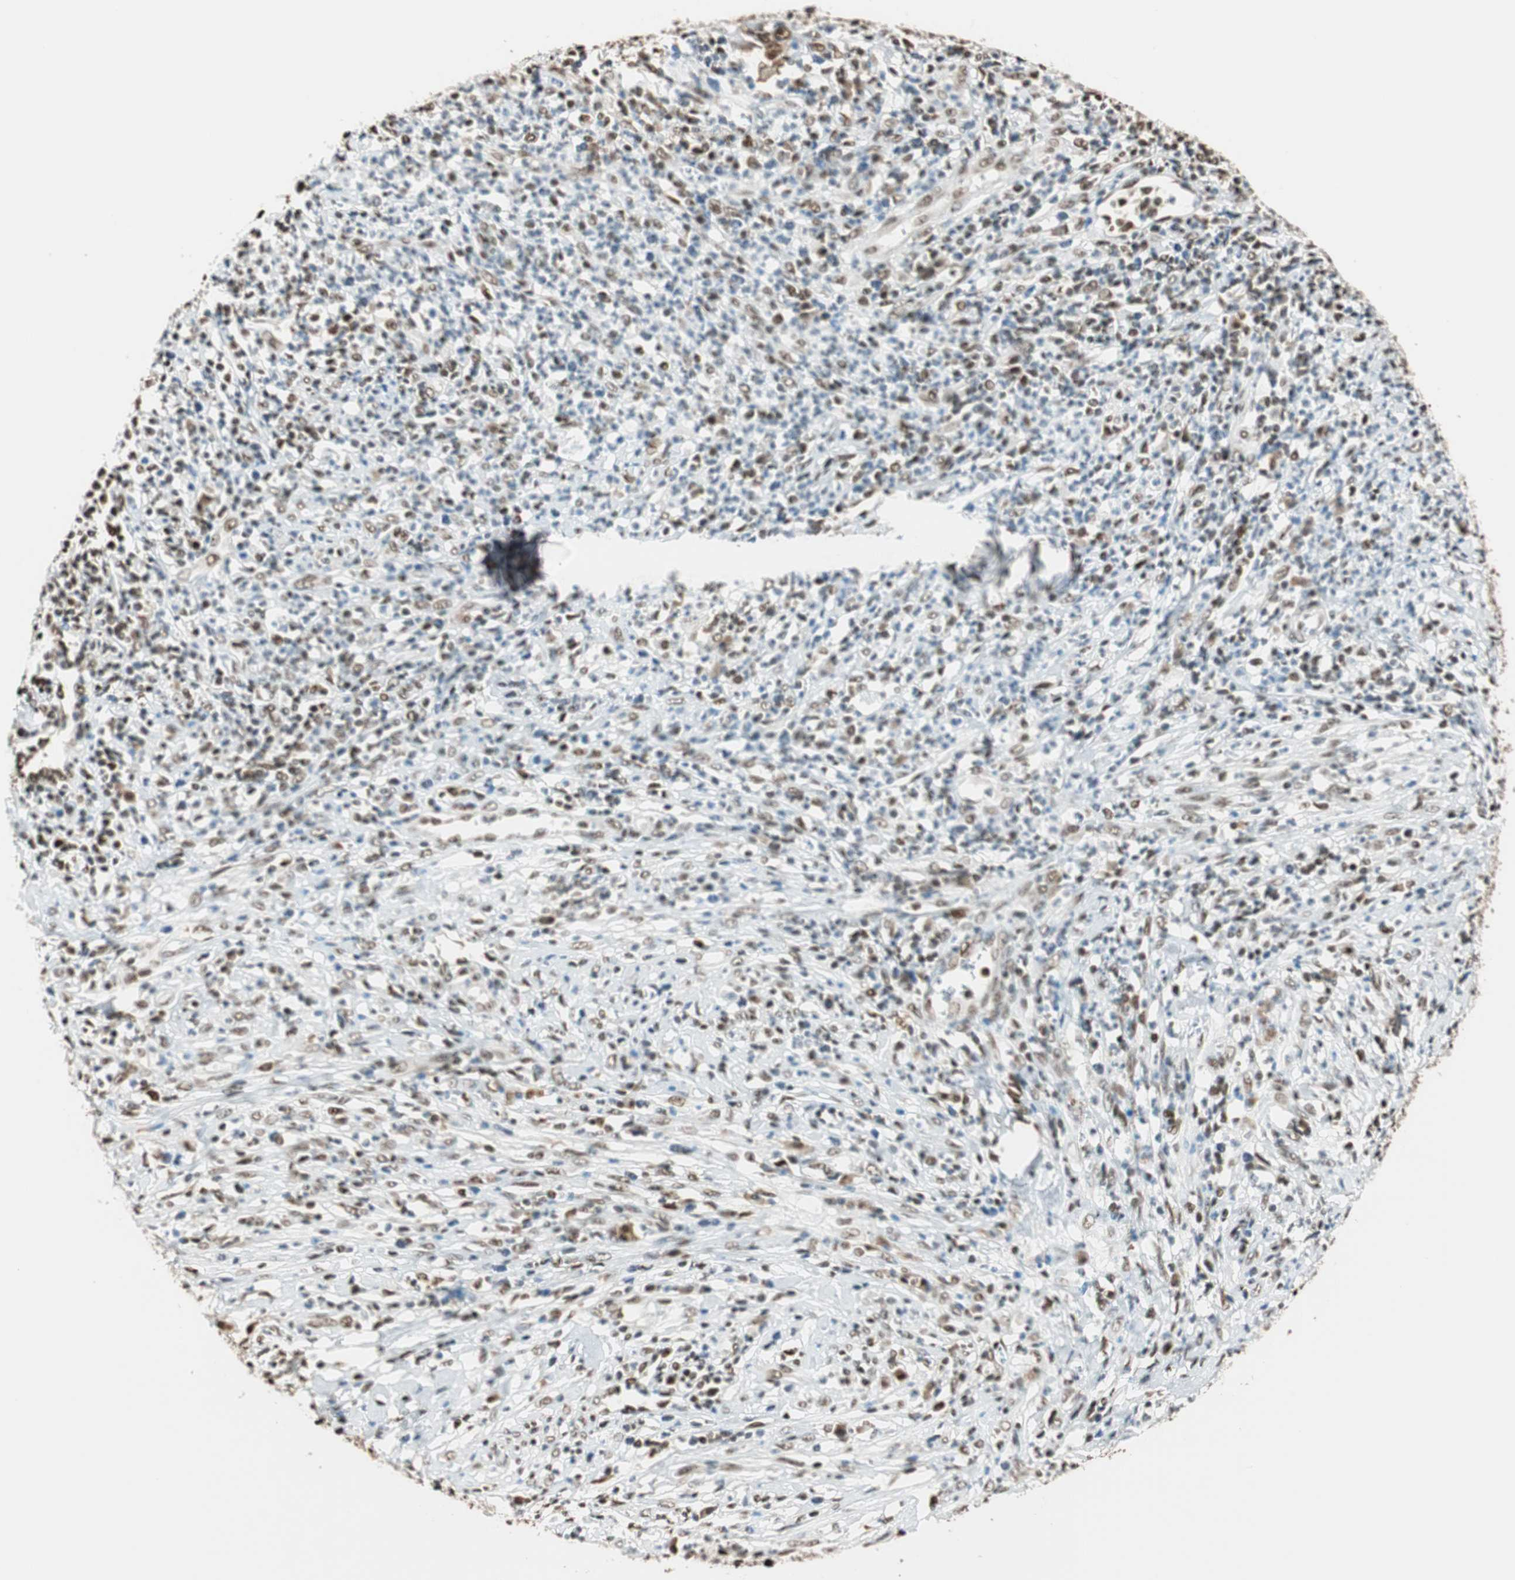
{"staining": {"intensity": "moderate", "quantity": "25%-75%", "location": "cytoplasmic/membranous,nuclear"}, "tissue": "cervical cancer", "cell_type": "Tumor cells", "image_type": "cancer", "snomed": [{"axis": "morphology", "description": "Squamous cell carcinoma, NOS"}, {"axis": "topography", "description": "Cervix"}], "caption": "Cervical squamous cell carcinoma stained with DAB immunohistochemistry (IHC) reveals medium levels of moderate cytoplasmic/membranous and nuclear positivity in approximately 25%-75% of tumor cells.", "gene": "FANCG", "patient": {"sex": "female", "age": 32}}